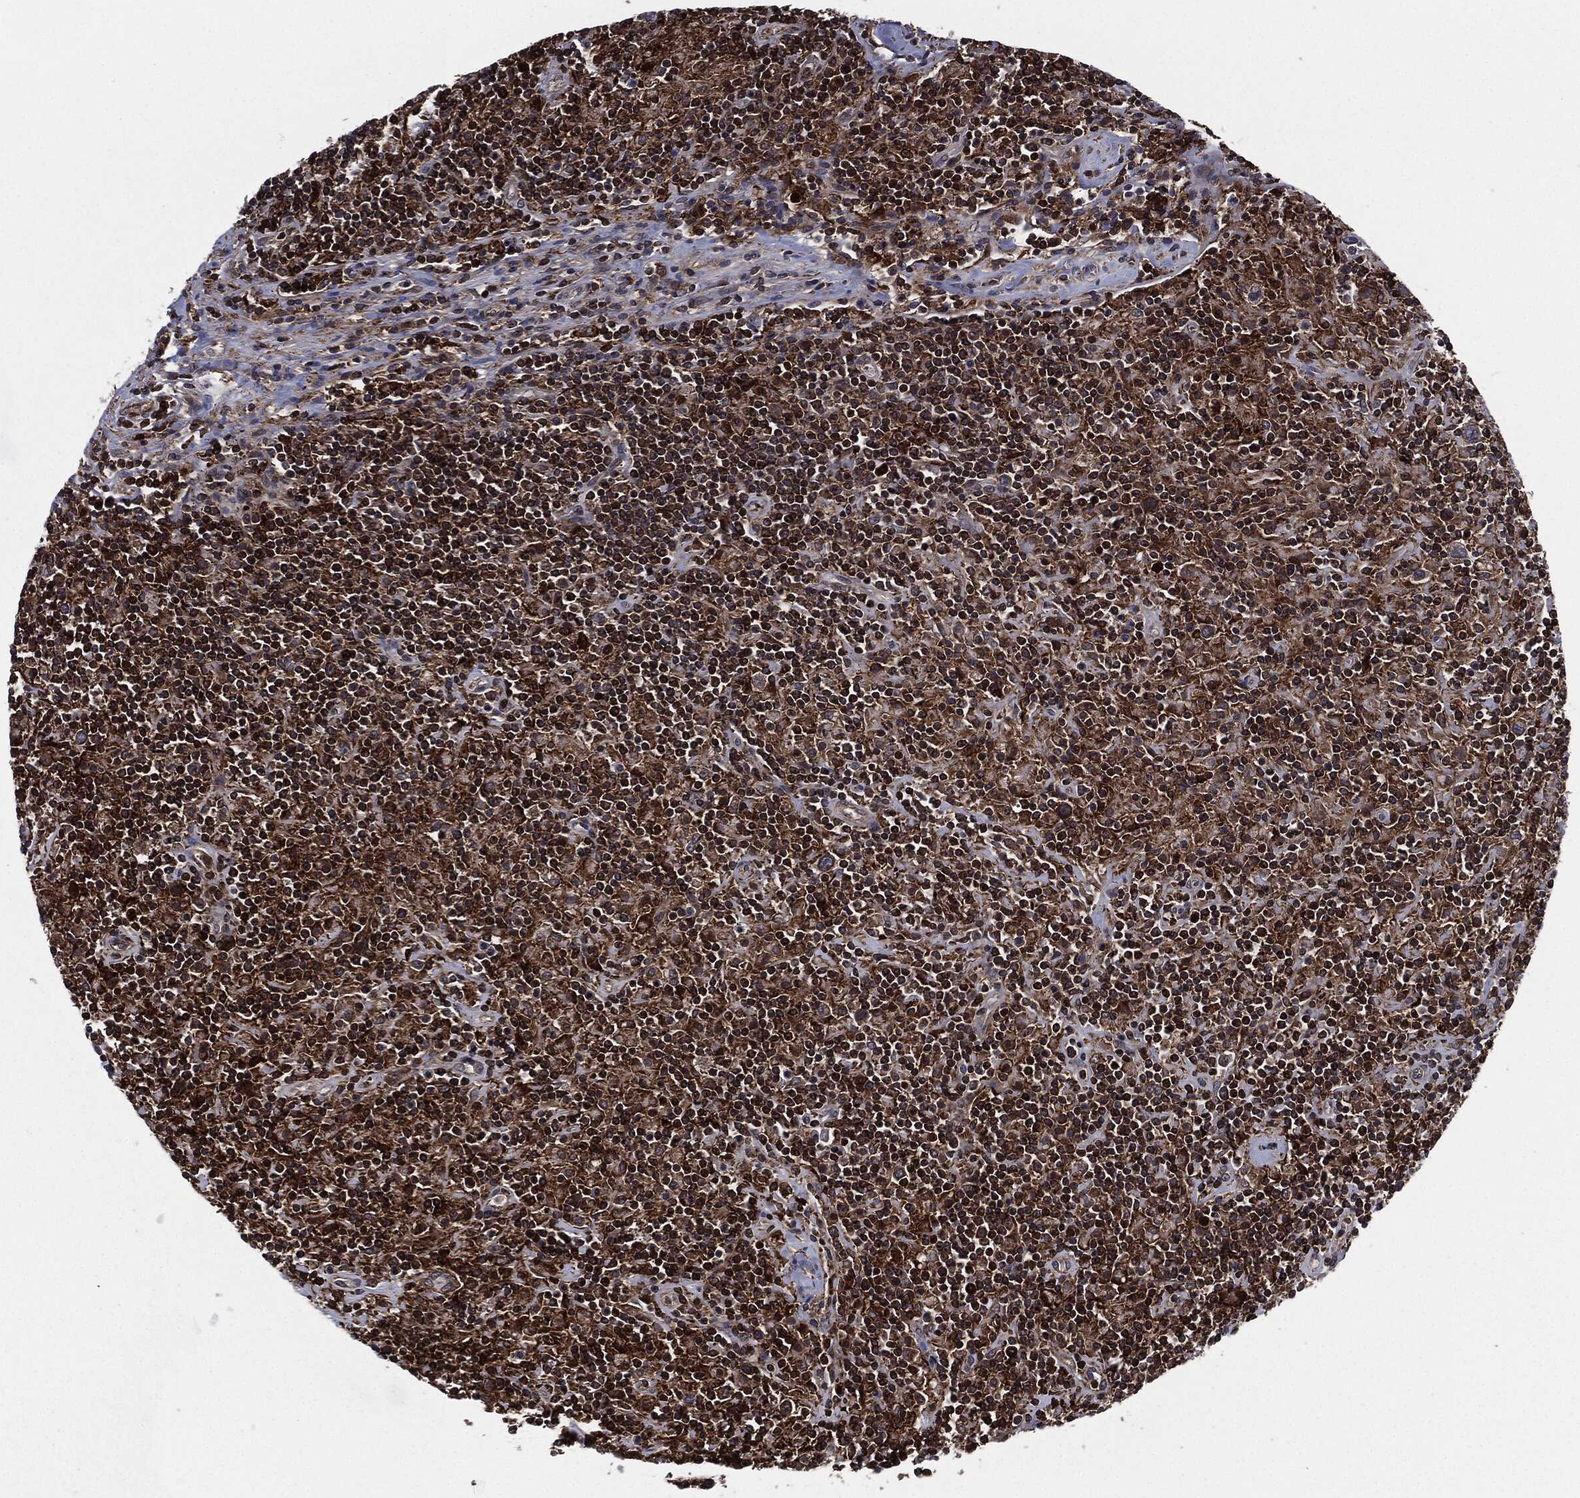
{"staining": {"intensity": "moderate", "quantity": ">75%", "location": "cytoplasmic/membranous"}, "tissue": "lymphoma", "cell_type": "Tumor cells", "image_type": "cancer", "snomed": [{"axis": "morphology", "description": "Hodgkin's disease, NOS"}, {"axis": "topography", "description": "Lymph node"}], "caption": "Immunohistochemical staining of Hodgkin's disease shows medium levels of moderate cytoplasmic/membranous protein positivity in approximately >75% of tumor cells.", "gene": "UBR1", "patient": {"sex": "male", "age": 70}}